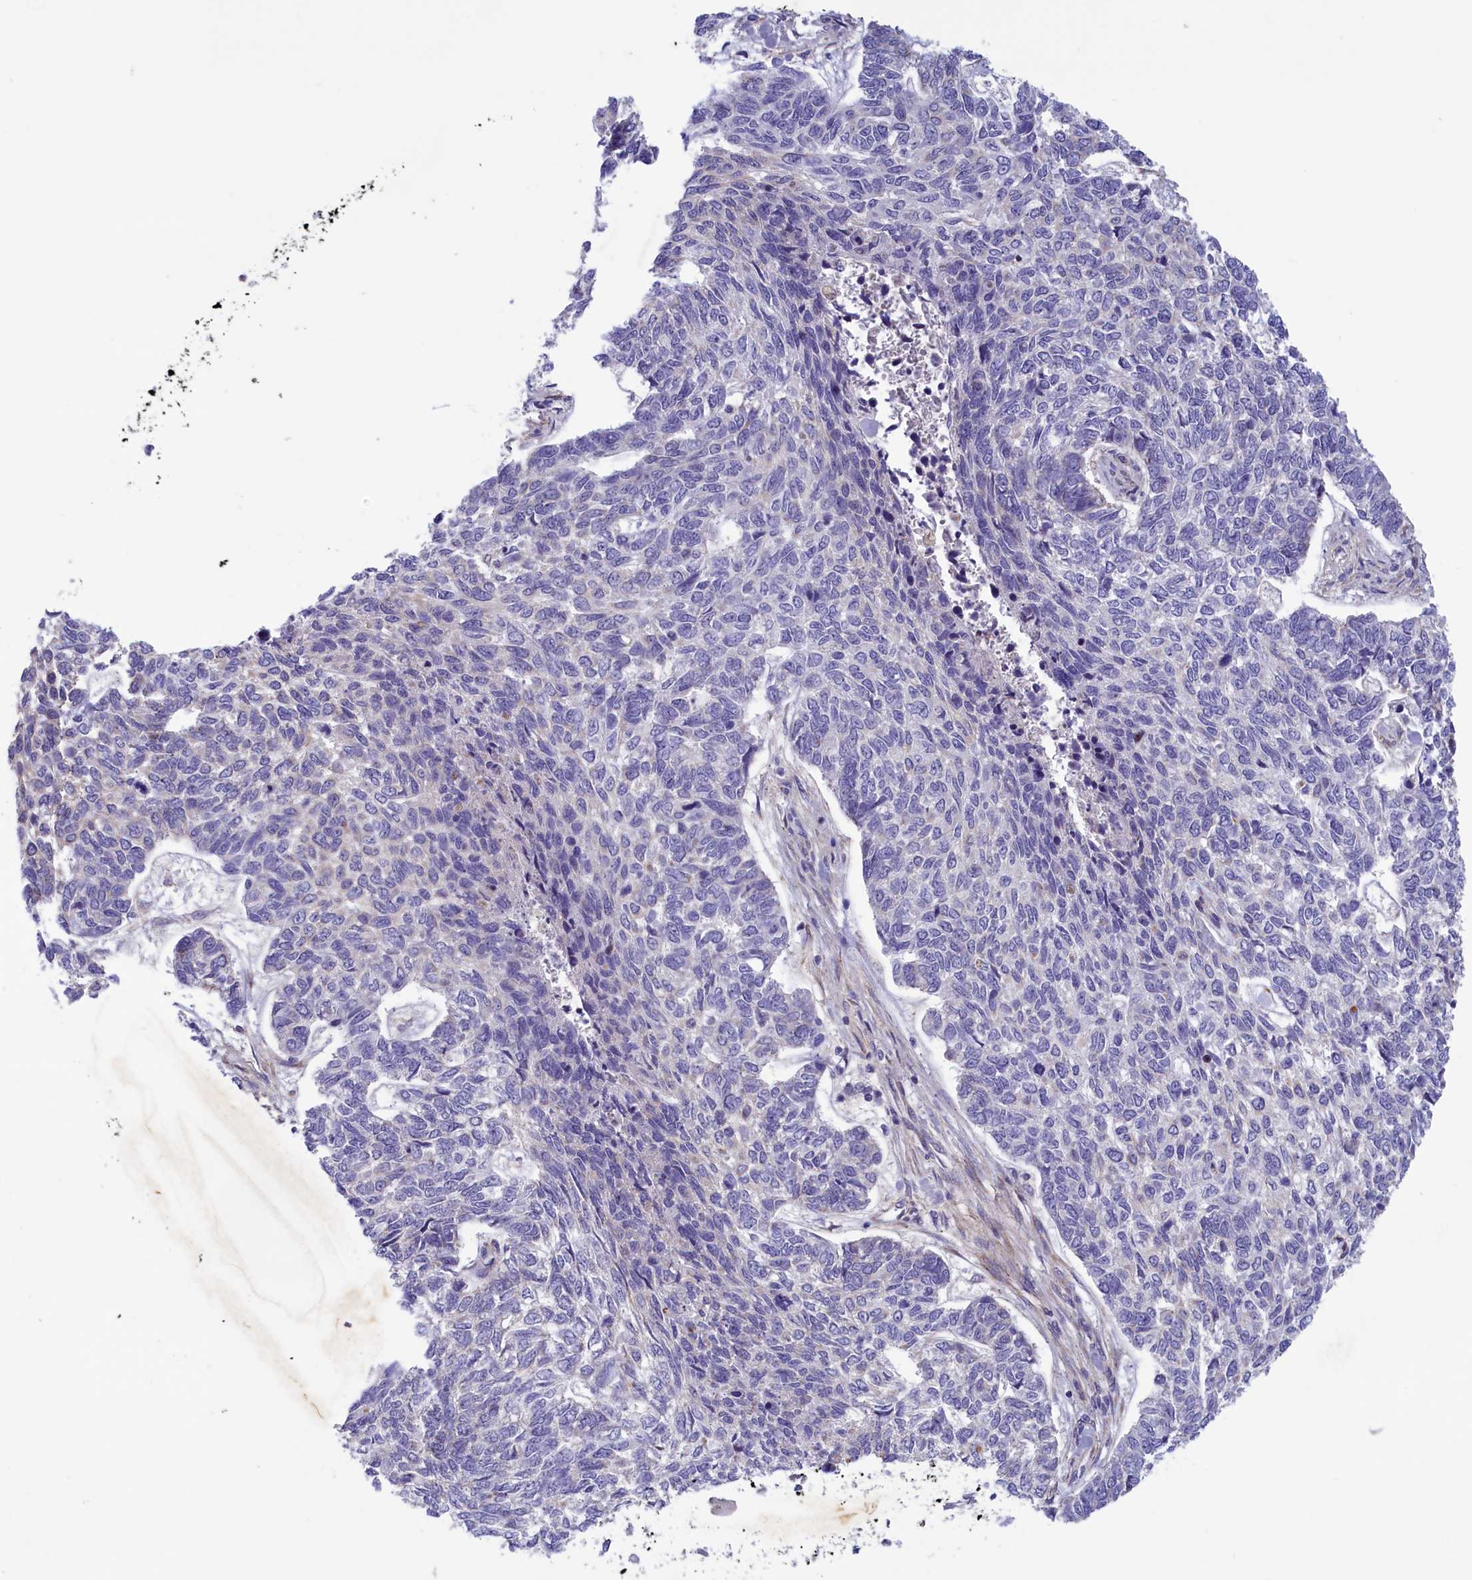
{"staining": {"intensity": "negative", "quantity": "none", "location": "none"}, "tissue": "skin cancer", "cell_type": "Tumor cells", "image_type": "cancer", "snomed": [{"axis": "morphology", "description": "Basal cell carcinoma"}, {"axis": "topography", "description": "Skin"}], "caption": "Photomicrograph shows no protein staining in tumor cells of basal cell carcinoma (skin) tissue.", "gene": "CORO2A", "patient": {"sex": "female", "age": 65}}